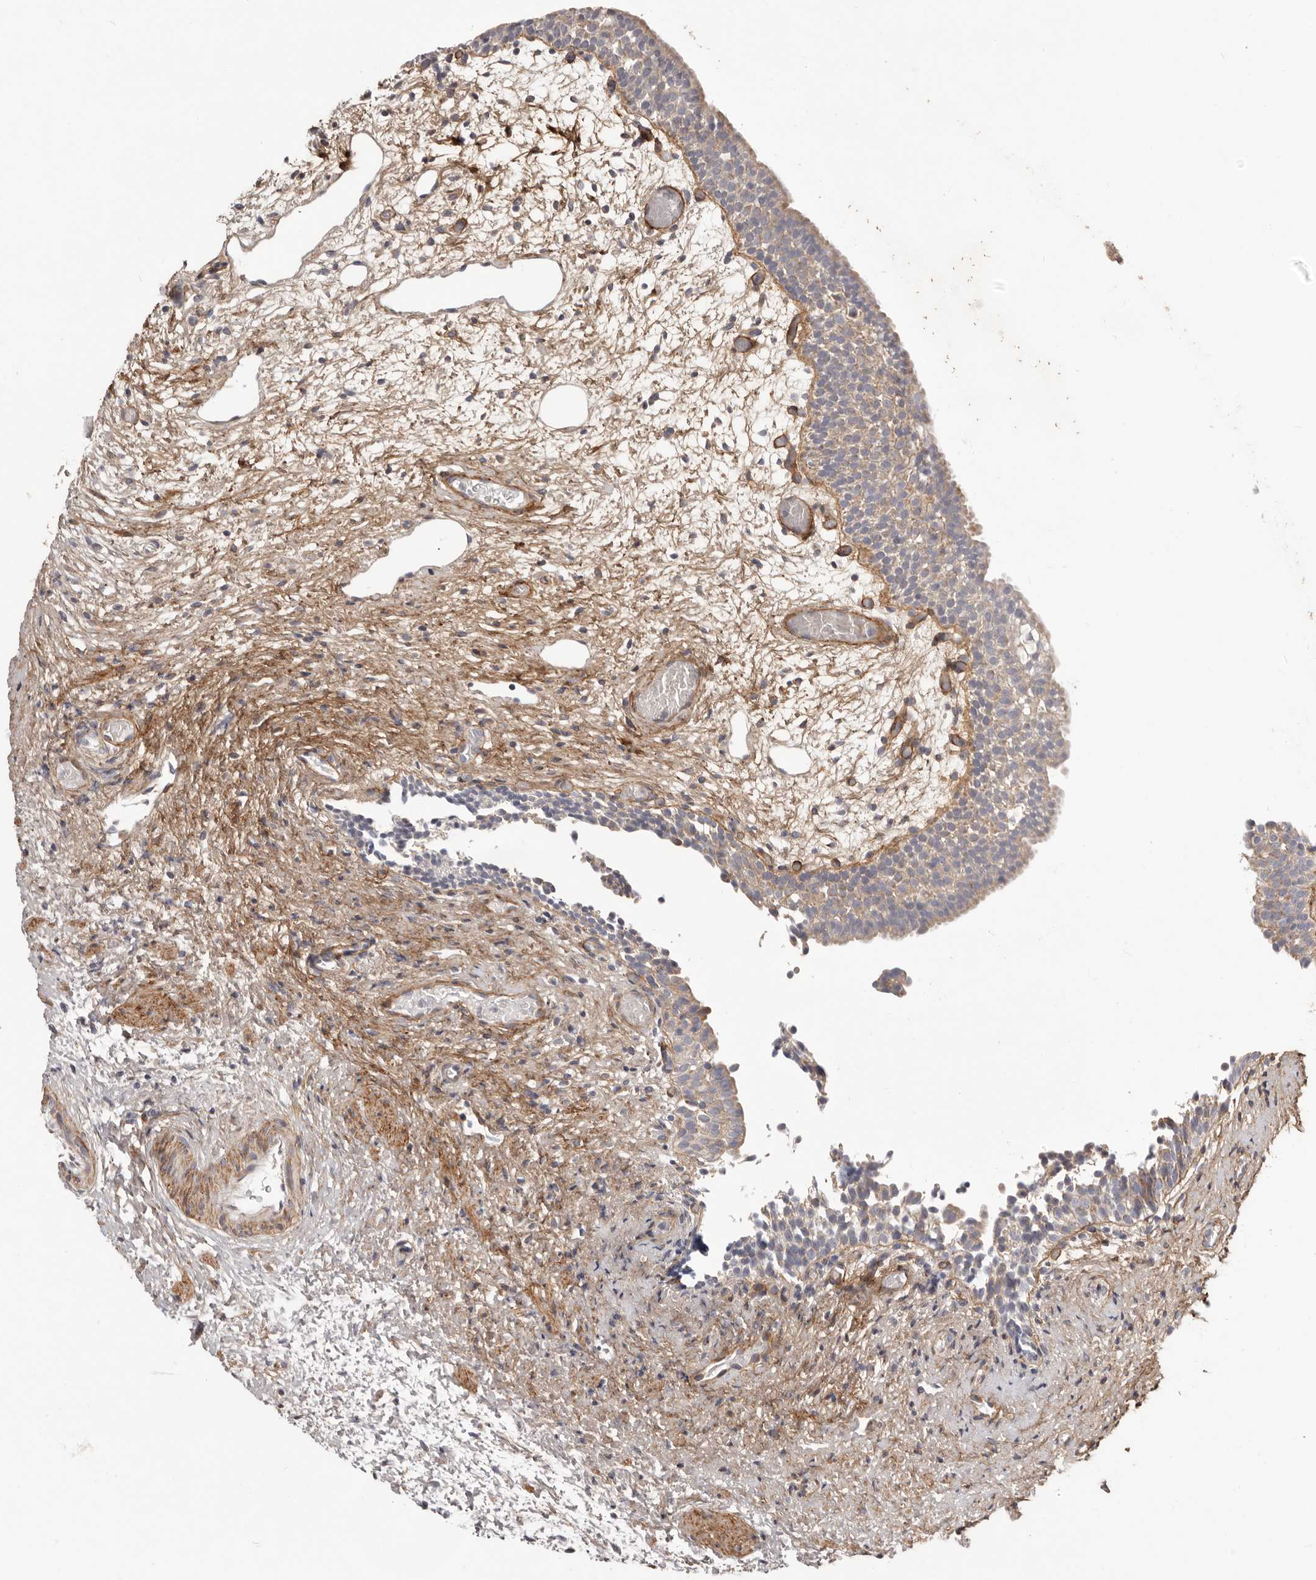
{"staining": {"intensity": "moderate", "quantity": "25%-75%", "location": "cytoplasmic/membranous"}, "tissue": "urinary bladder", "cell_type": "Urothelial cells", "image_type": "normal", "snomed": [{"axis": "morphology", "description": "Normal tissue, NOS"}, {"axis": "topography", "description": "Urinary bladder"}], "caption": "Immunohistochemical staining of normal human urinary bladder demonstrates 25%-75% levels of moderate cytoplasmic/membranous protein staining in about 25%-75% of urothelial cells. The staining was performed using DAB, with brown indicating positive protein expression. Nuclei are stained blue with hematoxylin.", "gene": "MRPS10", "patient": {"sex": "male", "age": 1}}